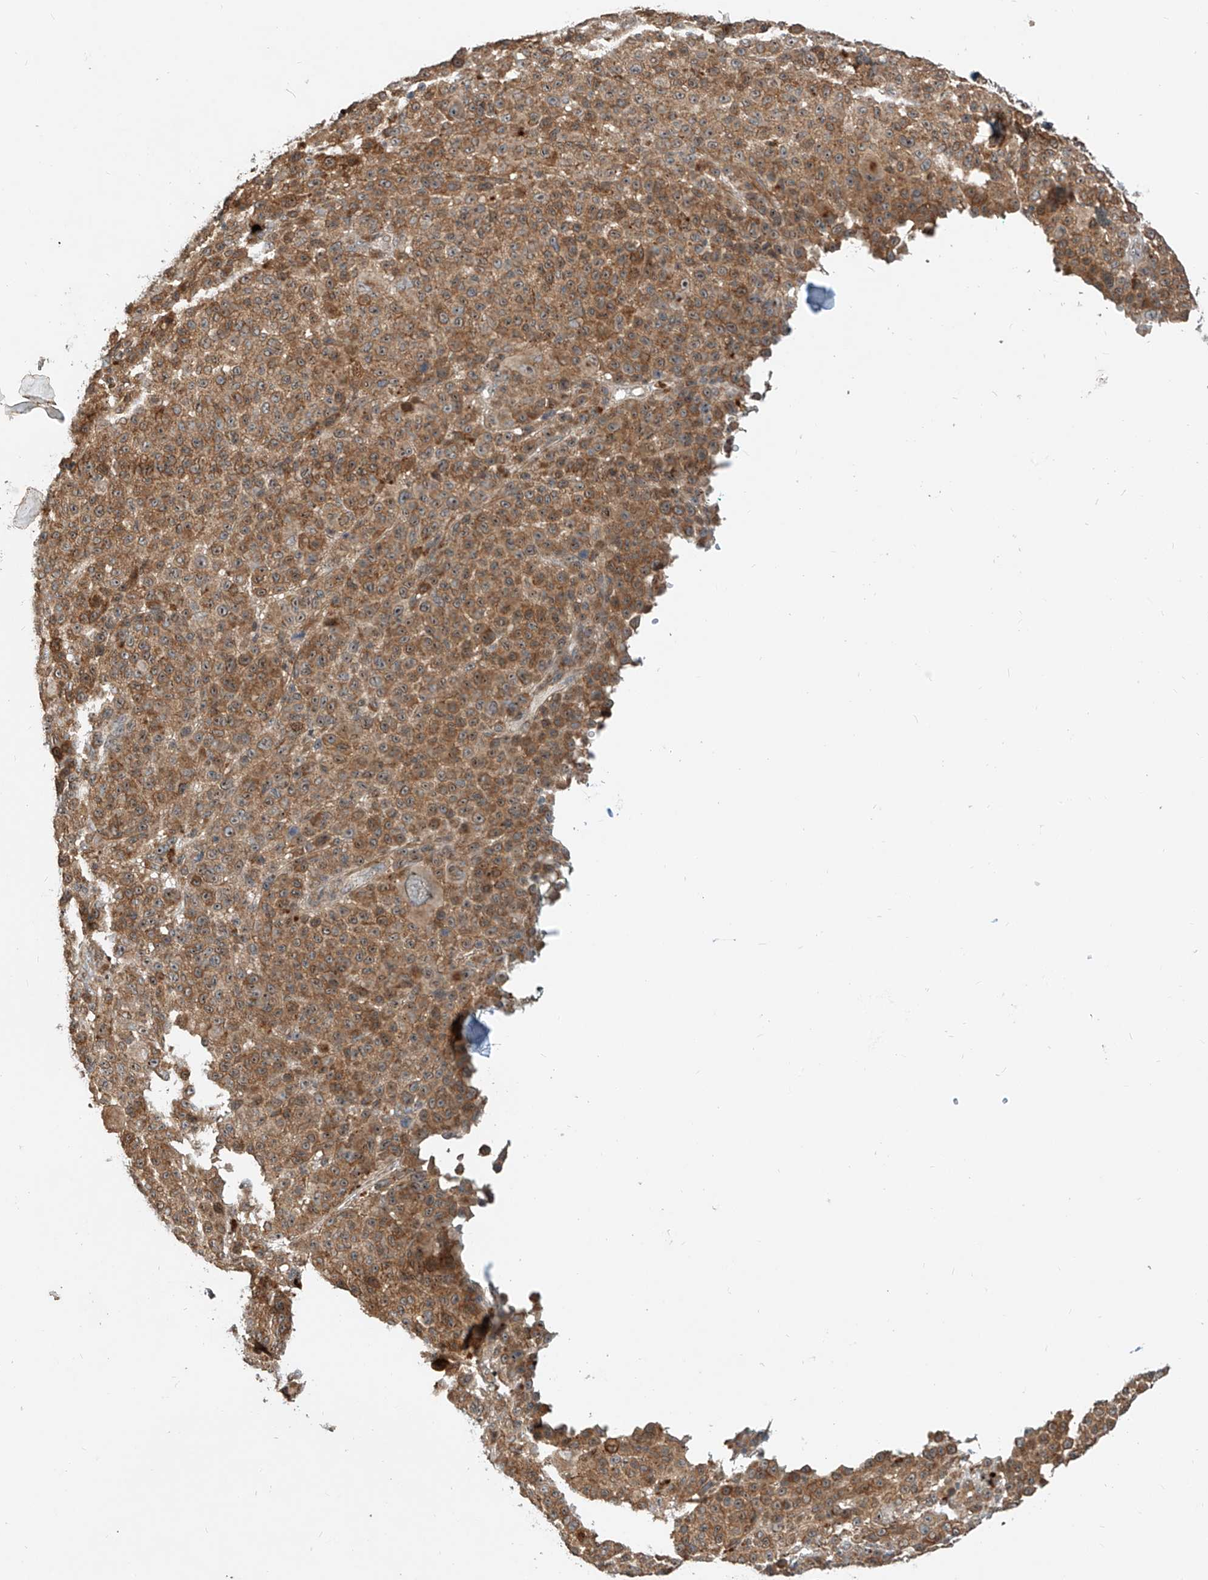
{"staining": {"intensity": "strong", "quantity": ">75%", "location": "cytoplasmic/membranous"}, "tissue": "melanoma", "cell_type": "Tumor cells", "image_type": "cancer", "snomed": [{"axis": "morphology", "description": "Malignant melanoma, NOS"}, {"axis": "topography", "description": "Skin"}], "caption": "An image of human malignant melanoma stained for a protein demonstrates strong cytoplasmic/membranous brown staining in tumor cells. (DAB (3,3'-diaminobenzidine) = brown stain, brightfield microscopy at high magnification).", "gene": "CPAMD8", "patient": {"sex": "female", "age": 94}}